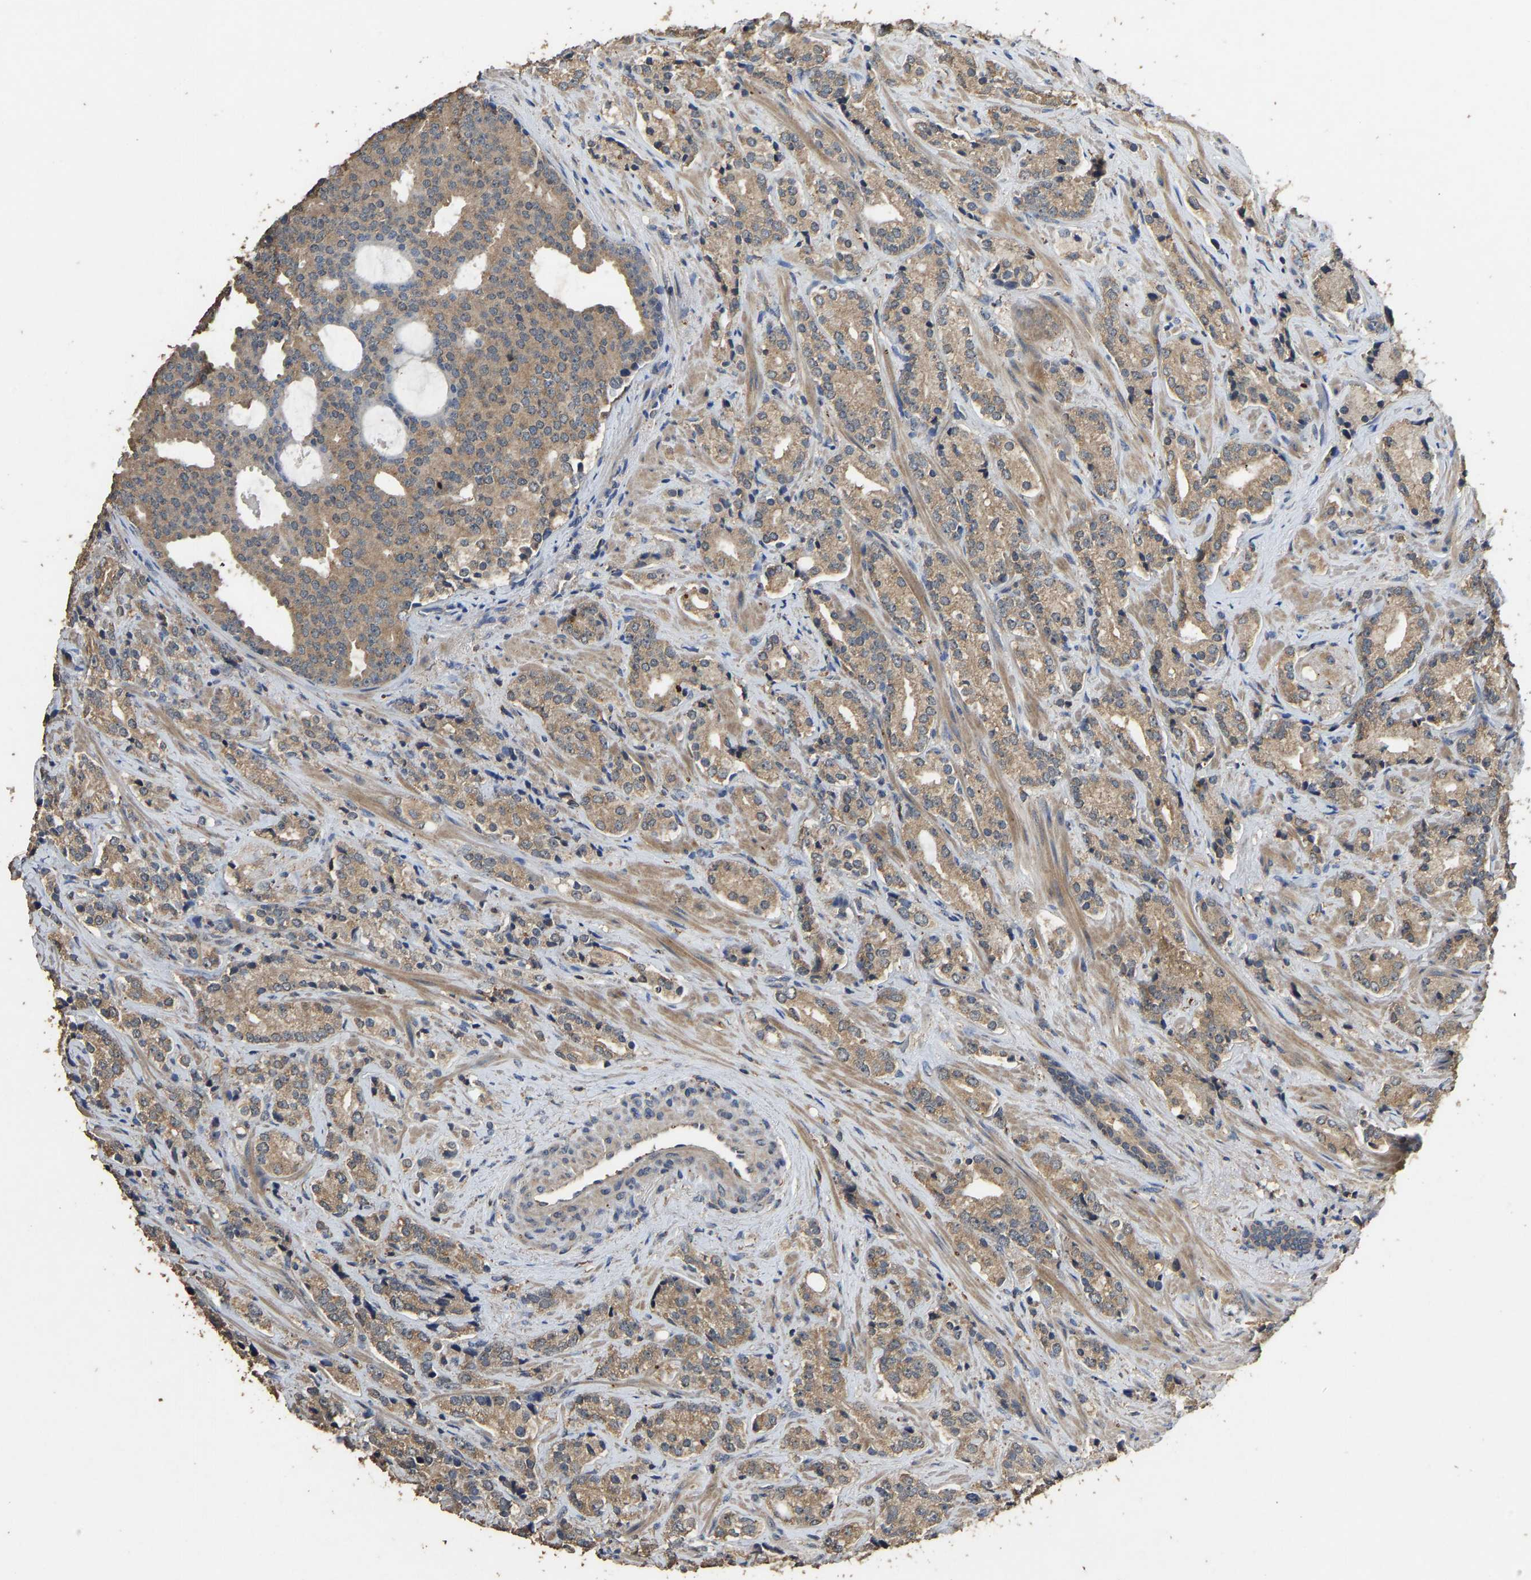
{"staining": {"intensity": "moderate", "quantity": "25%-75%", "location": "cytoplasmic/membranous"}, "tissue": "prostate cancer", "cell_type": "Tumor cells", "image_type": "cancer", "snomed": [{"axis": "morphology", "description": "Adenocarcinoma, High grade"}, {"axis": "topography", "description": "Prostate"}], "caption": "About 25%-75% of tumor cells in human high-grade adenocarcinoma (prostate) show moderate cytoplasmic/membranous protein staining as visualized by brown immunohistochemical staining.", "gene": "CIDEC", "patient": {"sex": "male", "age": 71}}